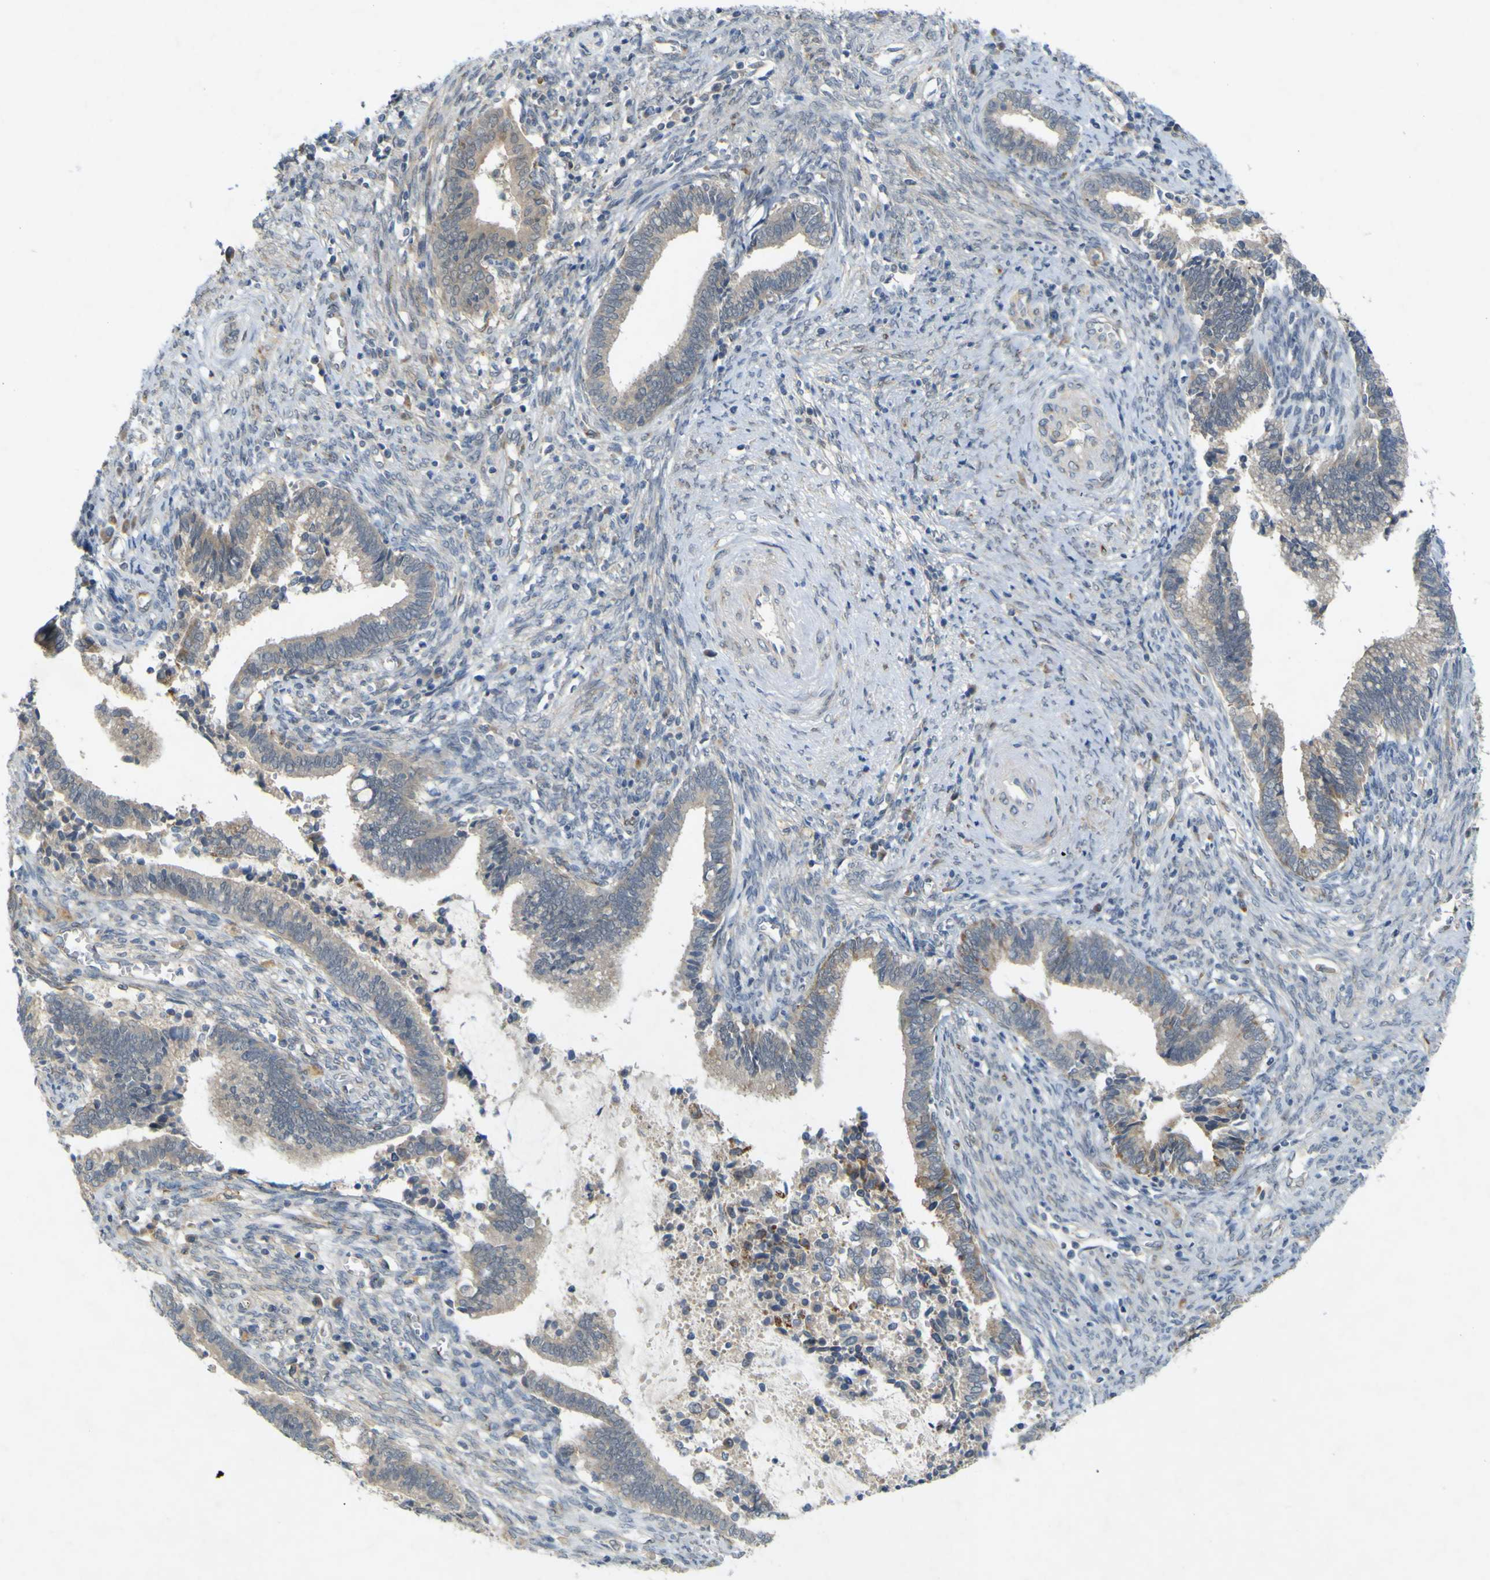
{"staining": {"intensity": "negative", "quantity": "none", "location": "none"}, "tissue": "cervical cancer", "cell_type": "Tumor cells", "image_type": "cancer", "snomed": [{"axis": "morphology", "description": "Adenocarcinoma, NOS"}, {"axis": "topography", "description": "Cervix"}], "caption": "The immunohistochemistry photomicrograph has no significant staining in tumor cells of adenocarcinoma (cervical) tissue.", "gene": "IGF2R", "patient": {"sex": "female", "age": 44}}